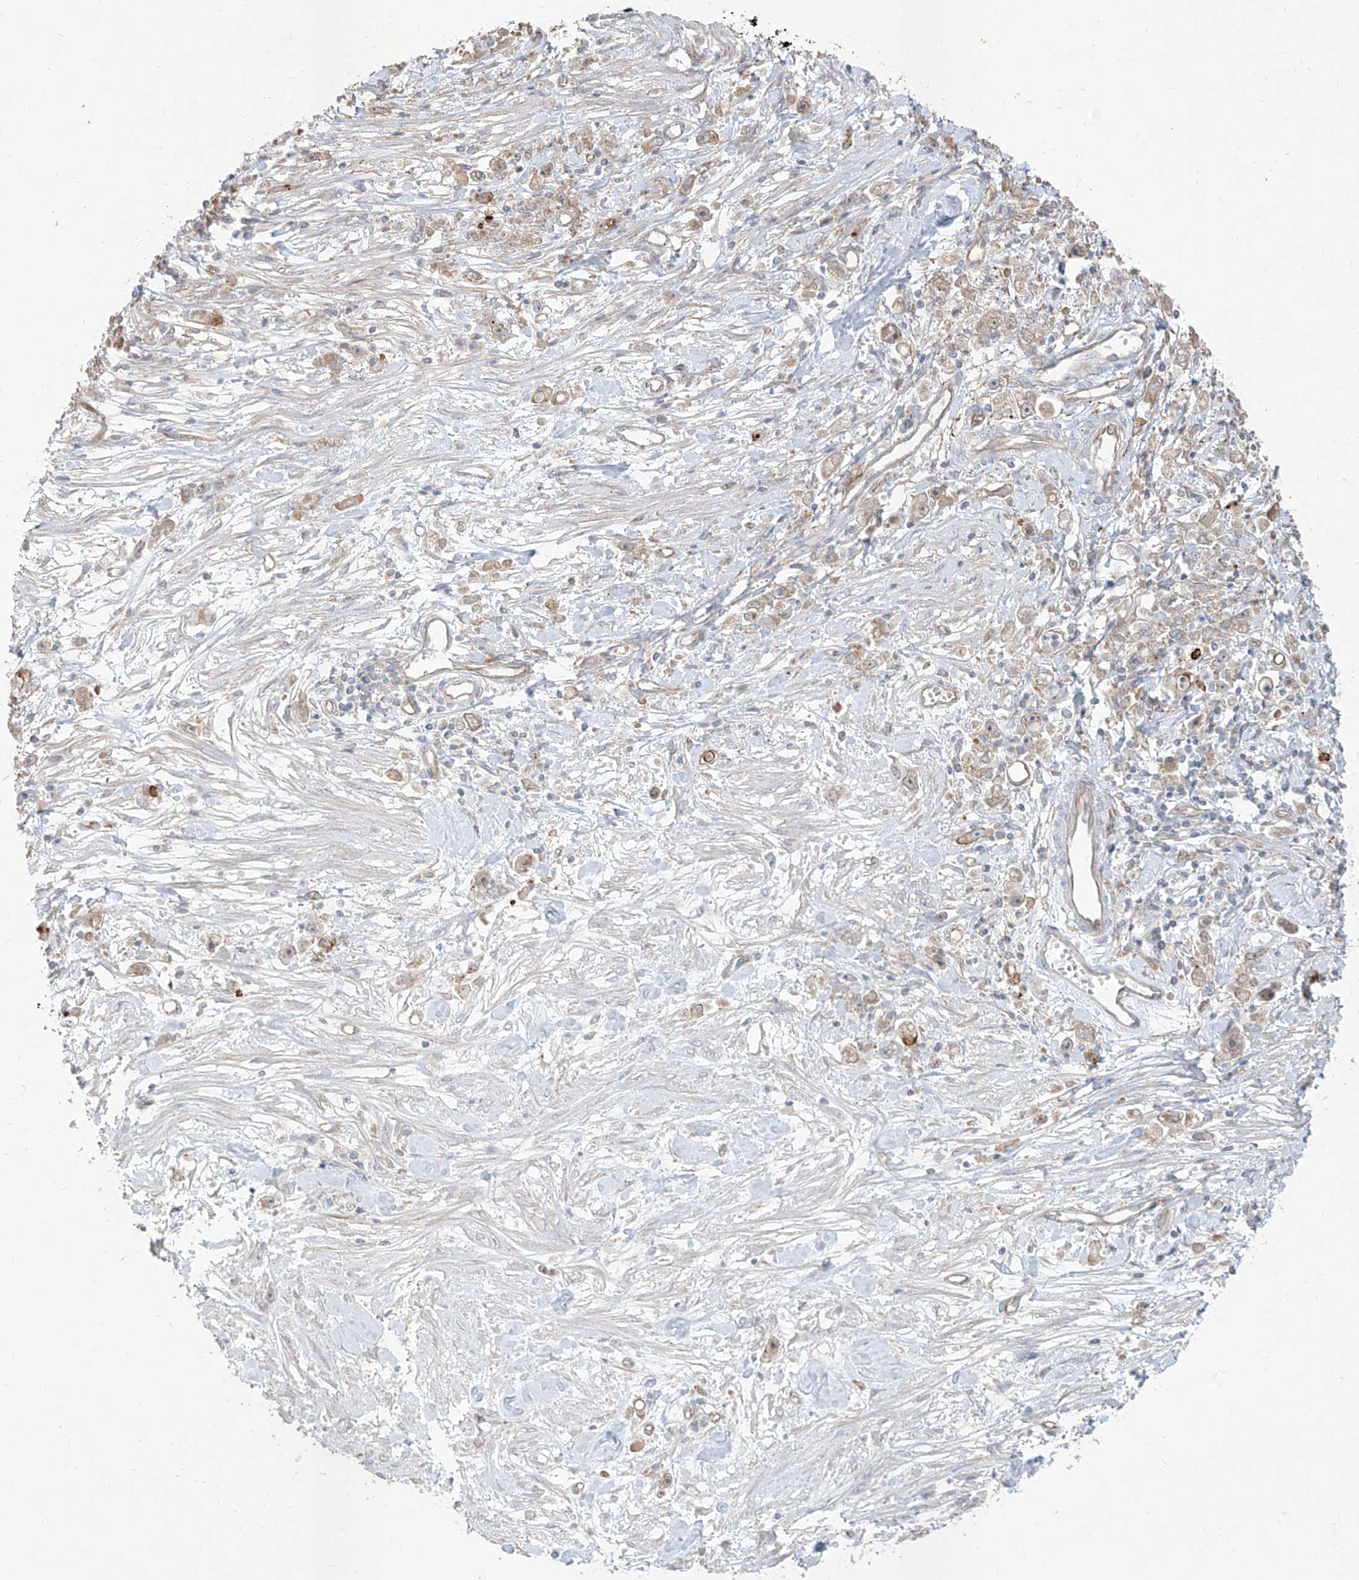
{"staining": {"intensity": "weak", "quantity": "<25%", "location": "cytoplasmic/membranous"}, "tissue": "stomach cancer", "cell_type": "Tumor cells", "image_type": "cancer", "snomed": [{"axis": "morphology", "description": "Adenocarcinoma, NOS"}, {"axis": "topography", "description": "Stomach"}], "caption": "This is an immunohistochemistry (IHC) photomicrograph of human stomach cancer (adenocarcinoma). There is no staining in tumor cells.", "gene": "EPHX4", "patient": {"sex": "female", "age": 59}}